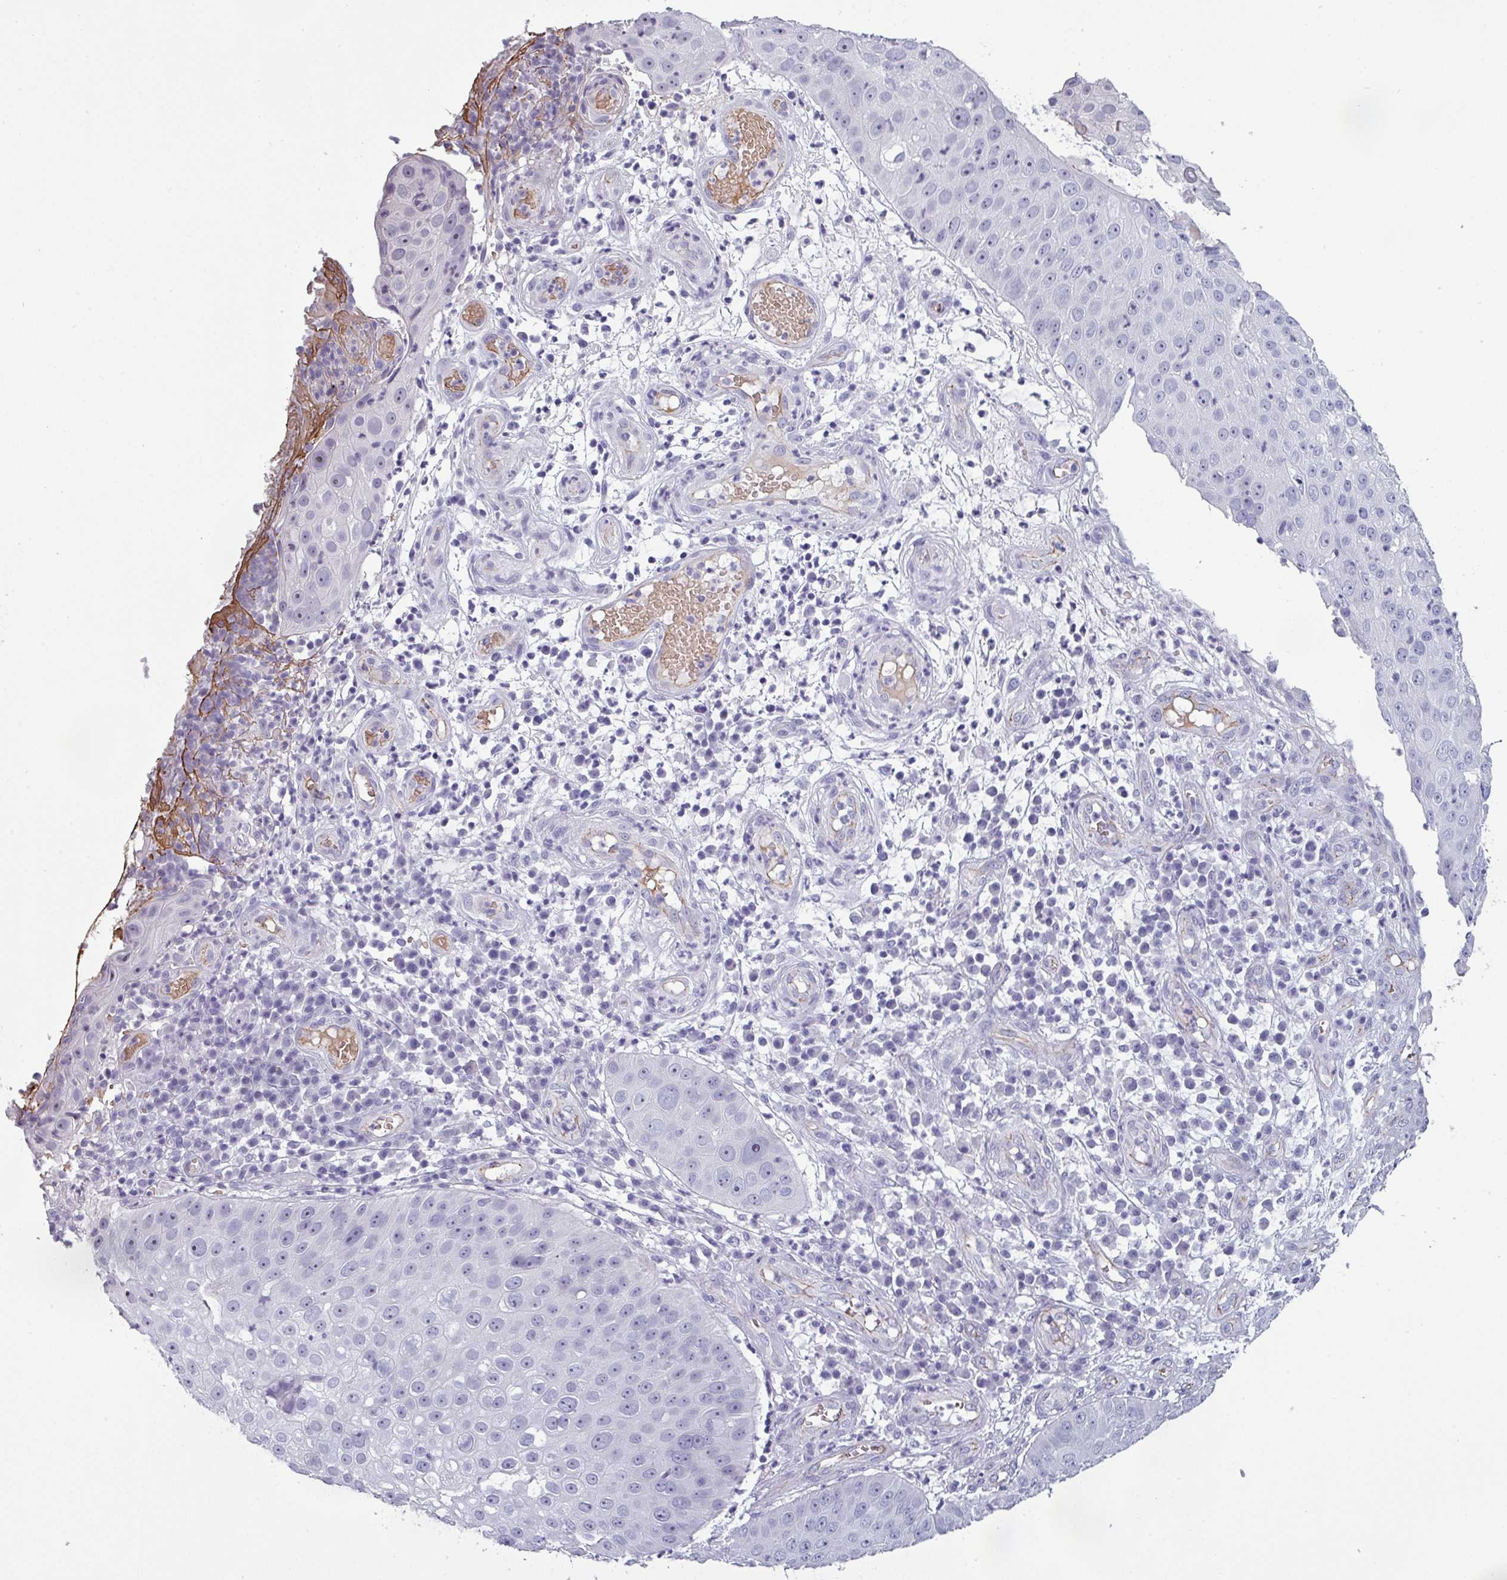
{"staining": {"intensity": "negative", "quantity": "none", "location": "none"}, "tissue": "skin cancer", "cell_type": "Tumor cells", "image_type": "cancer", "snomed": [{"axis": "morphology", "description": "Squamous cell carcinoma, NOS"}, {"axis": "topography", "description": "Skin"}], "caption": "IHC of skin cancer (squamous cell carcinoma) exhibits no positivity in tumor cells.", "gene": "AREL1", "patient": {"sex": "male", "age": 71}}